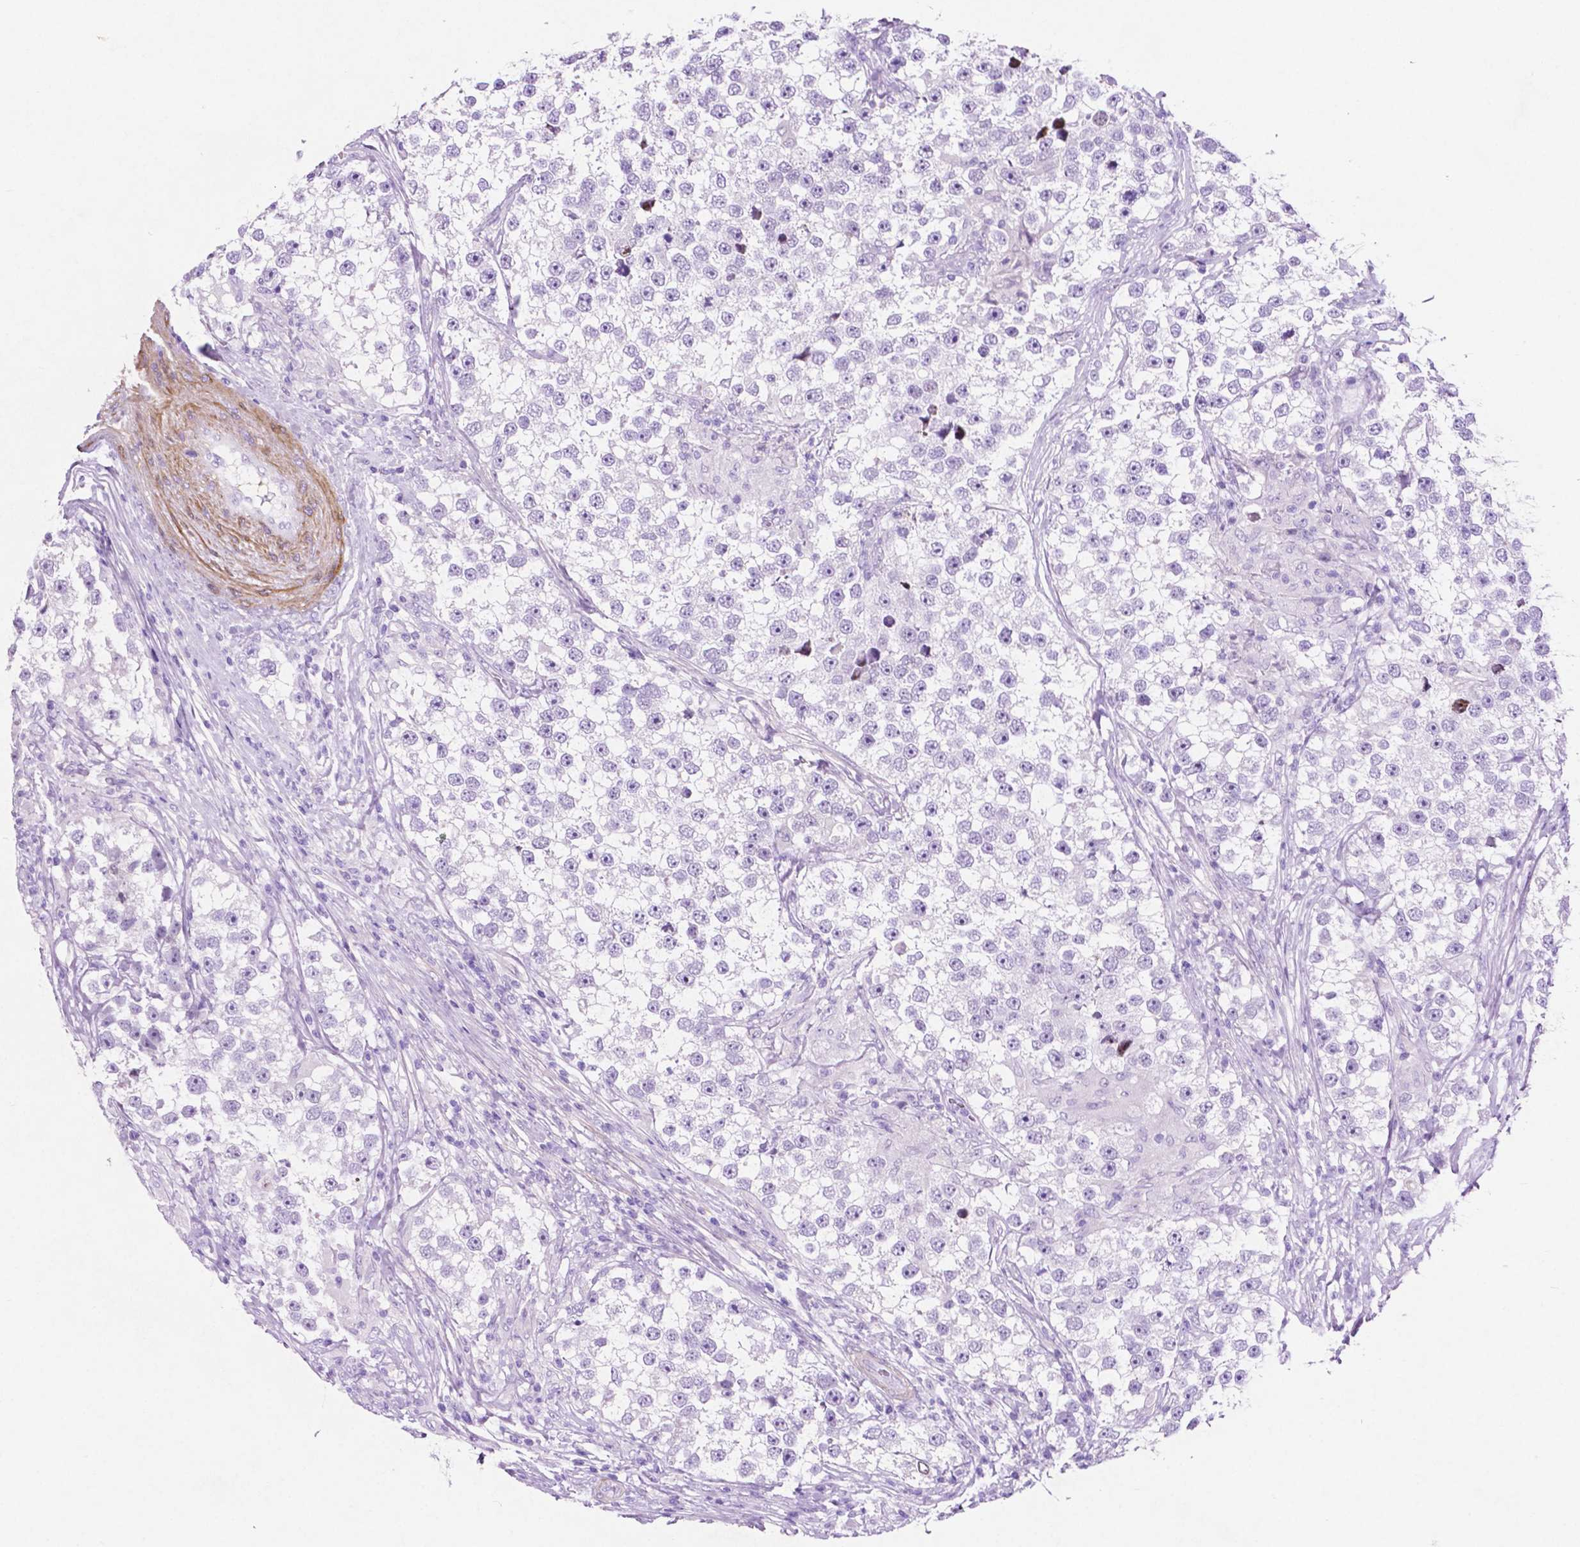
{"staining": {"intensity": "negative", "quantity": "none", "location": "none"}, "tissue": "testis cancer", "cell_type": "Tumor cells", "image_type": "cancer", "snomed": [{"axis": "morphology", "description": "Seminoma, NOS"}, {"axis": "topography", "description": "Testis"}], "caption": "The micrograph displays no staining of tumor cells in testis seminoma.", "gene": "ASPG", "patient": {"sex": "male", "age": 46}}